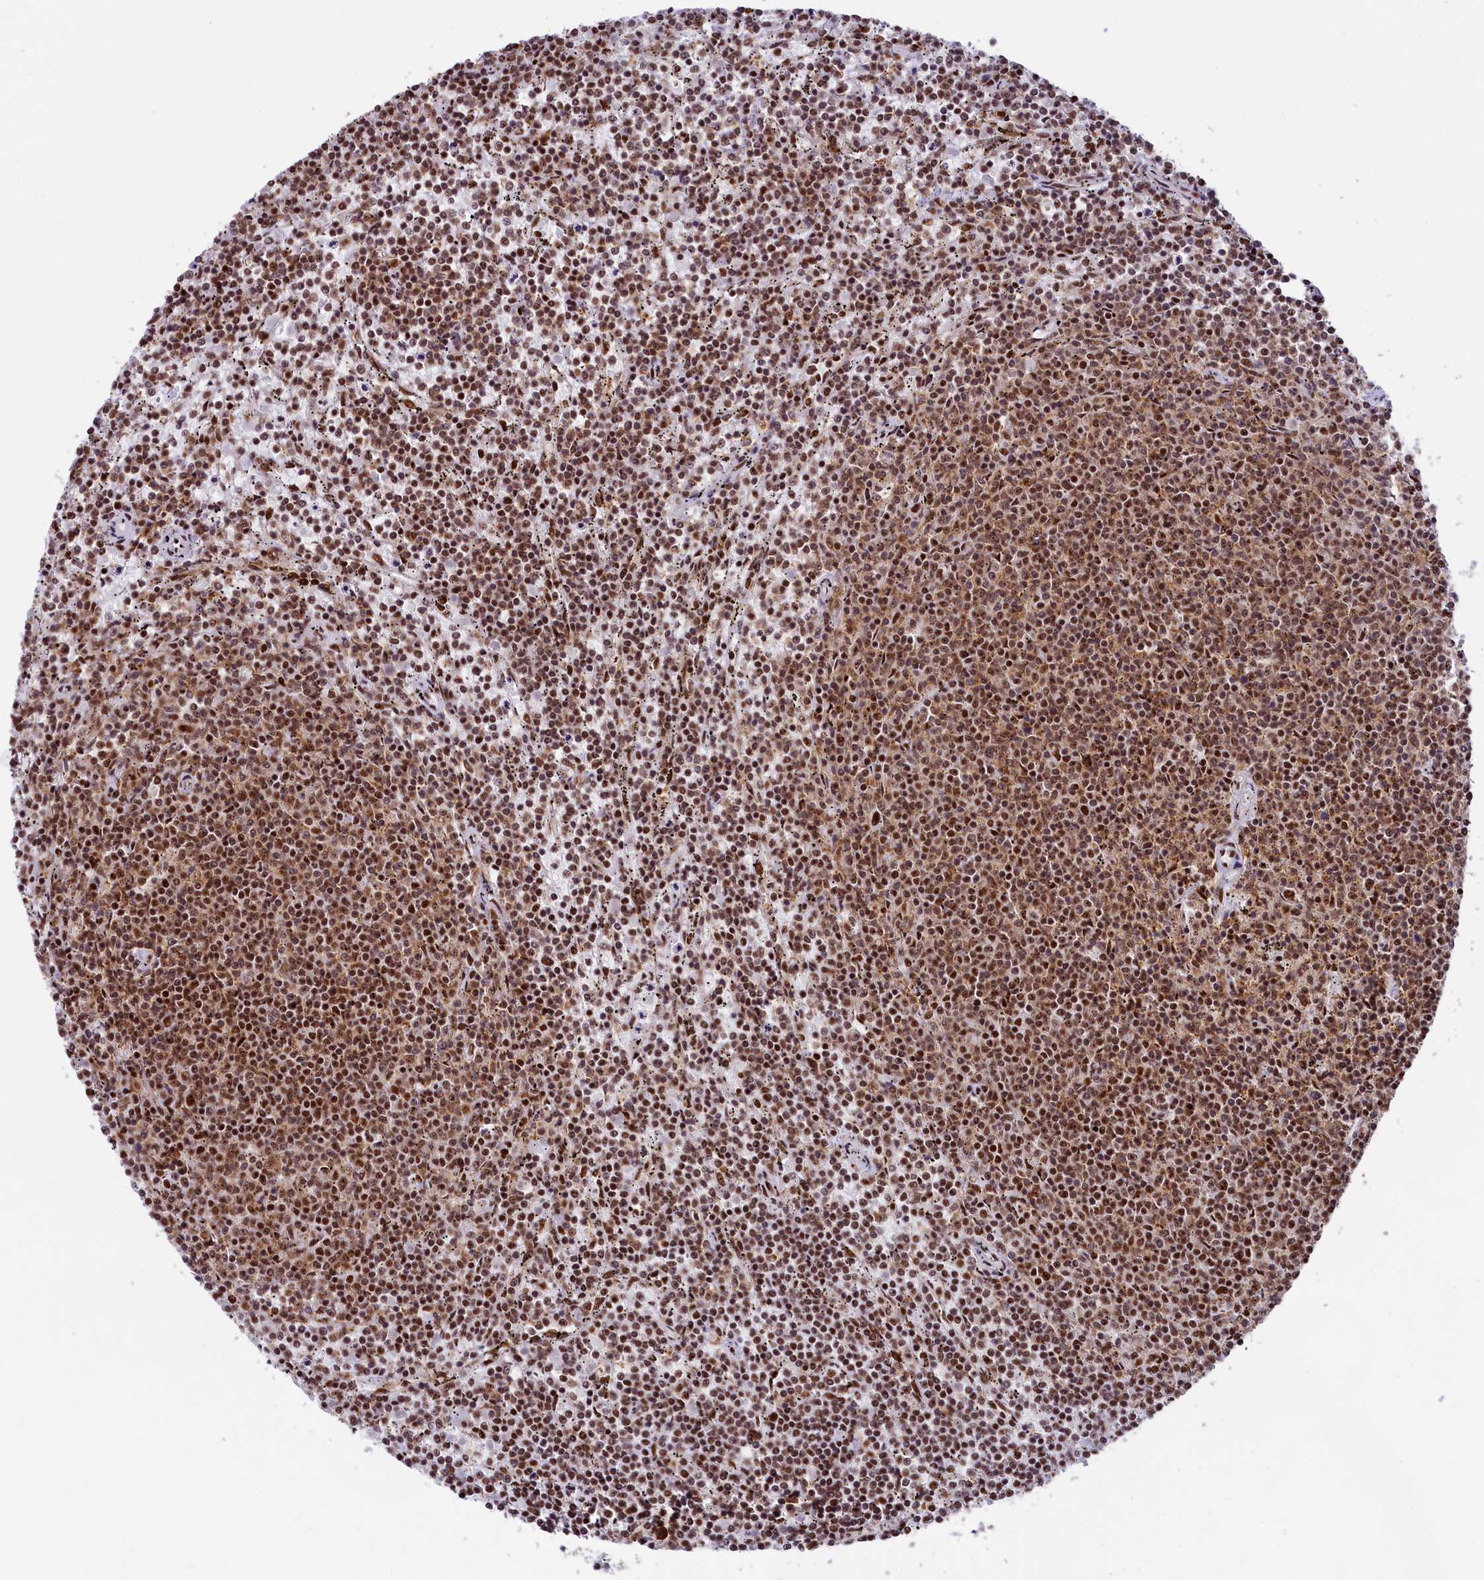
{"staining": {"intensity": "strong", "quantity": ">75%", "location": "nuclear"}, "tissue": "lymphoma", "cell_type": "Tumor cells", "image_type": "cancer", "snomed": [{"axis": "morphology", "description": "Malignant lymphoma, non-Hodgkin's type, Low grade"}, {"axis": "topography", "description": "Spleen"}], "caption": "Human malignant lymphoma, non-Hodgkin's type (low-grade) stained for a protein (brown) exhibits strong nuclear positive expression in about >75% of tumor cells.", "gene": "SNRNP70", "patient": {"sex": "female", "age": 50}}